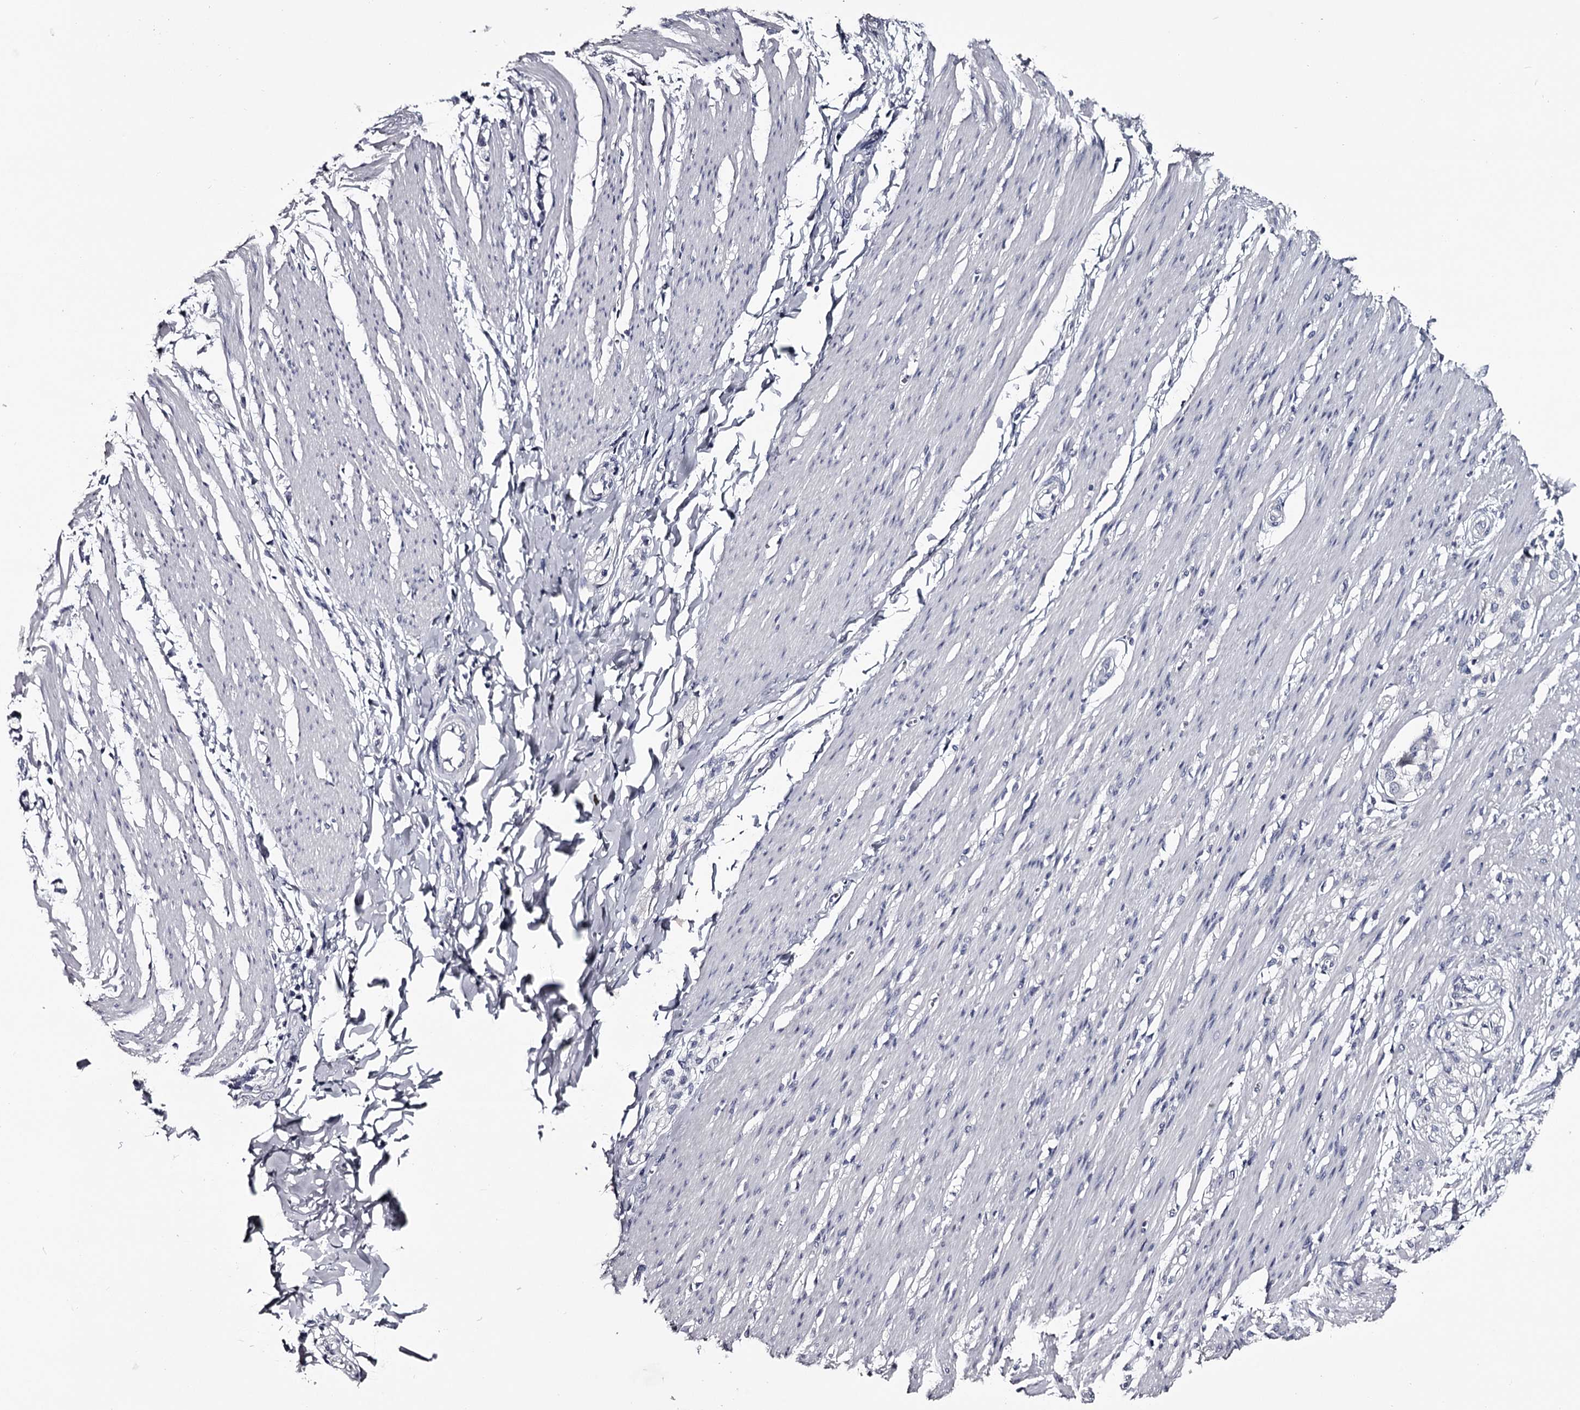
{"staining": {"intensity": "negative", "quantity": "none", "location": "none"}, "tissue": "smooth muscle", "cell_type": "Smooth muscle cells", "image_type": "normal", "snomed": [{"axis": "morphology", "description": "Normal tissue, NOS"}, {"axis": "morphology", "description": "Adenocarcinoma, NOS"}, {"axis": "topography", "description": "Colon"}, {"axis": "topography", "description": "Peripheral nerve tissue"}], "caption": "Immunohistochemistry (IHC) of normal smooth muscle displays no expression in smooth muscle cells.", "gene": "DAO", "patient": {"sex": "male", "age": 14}}